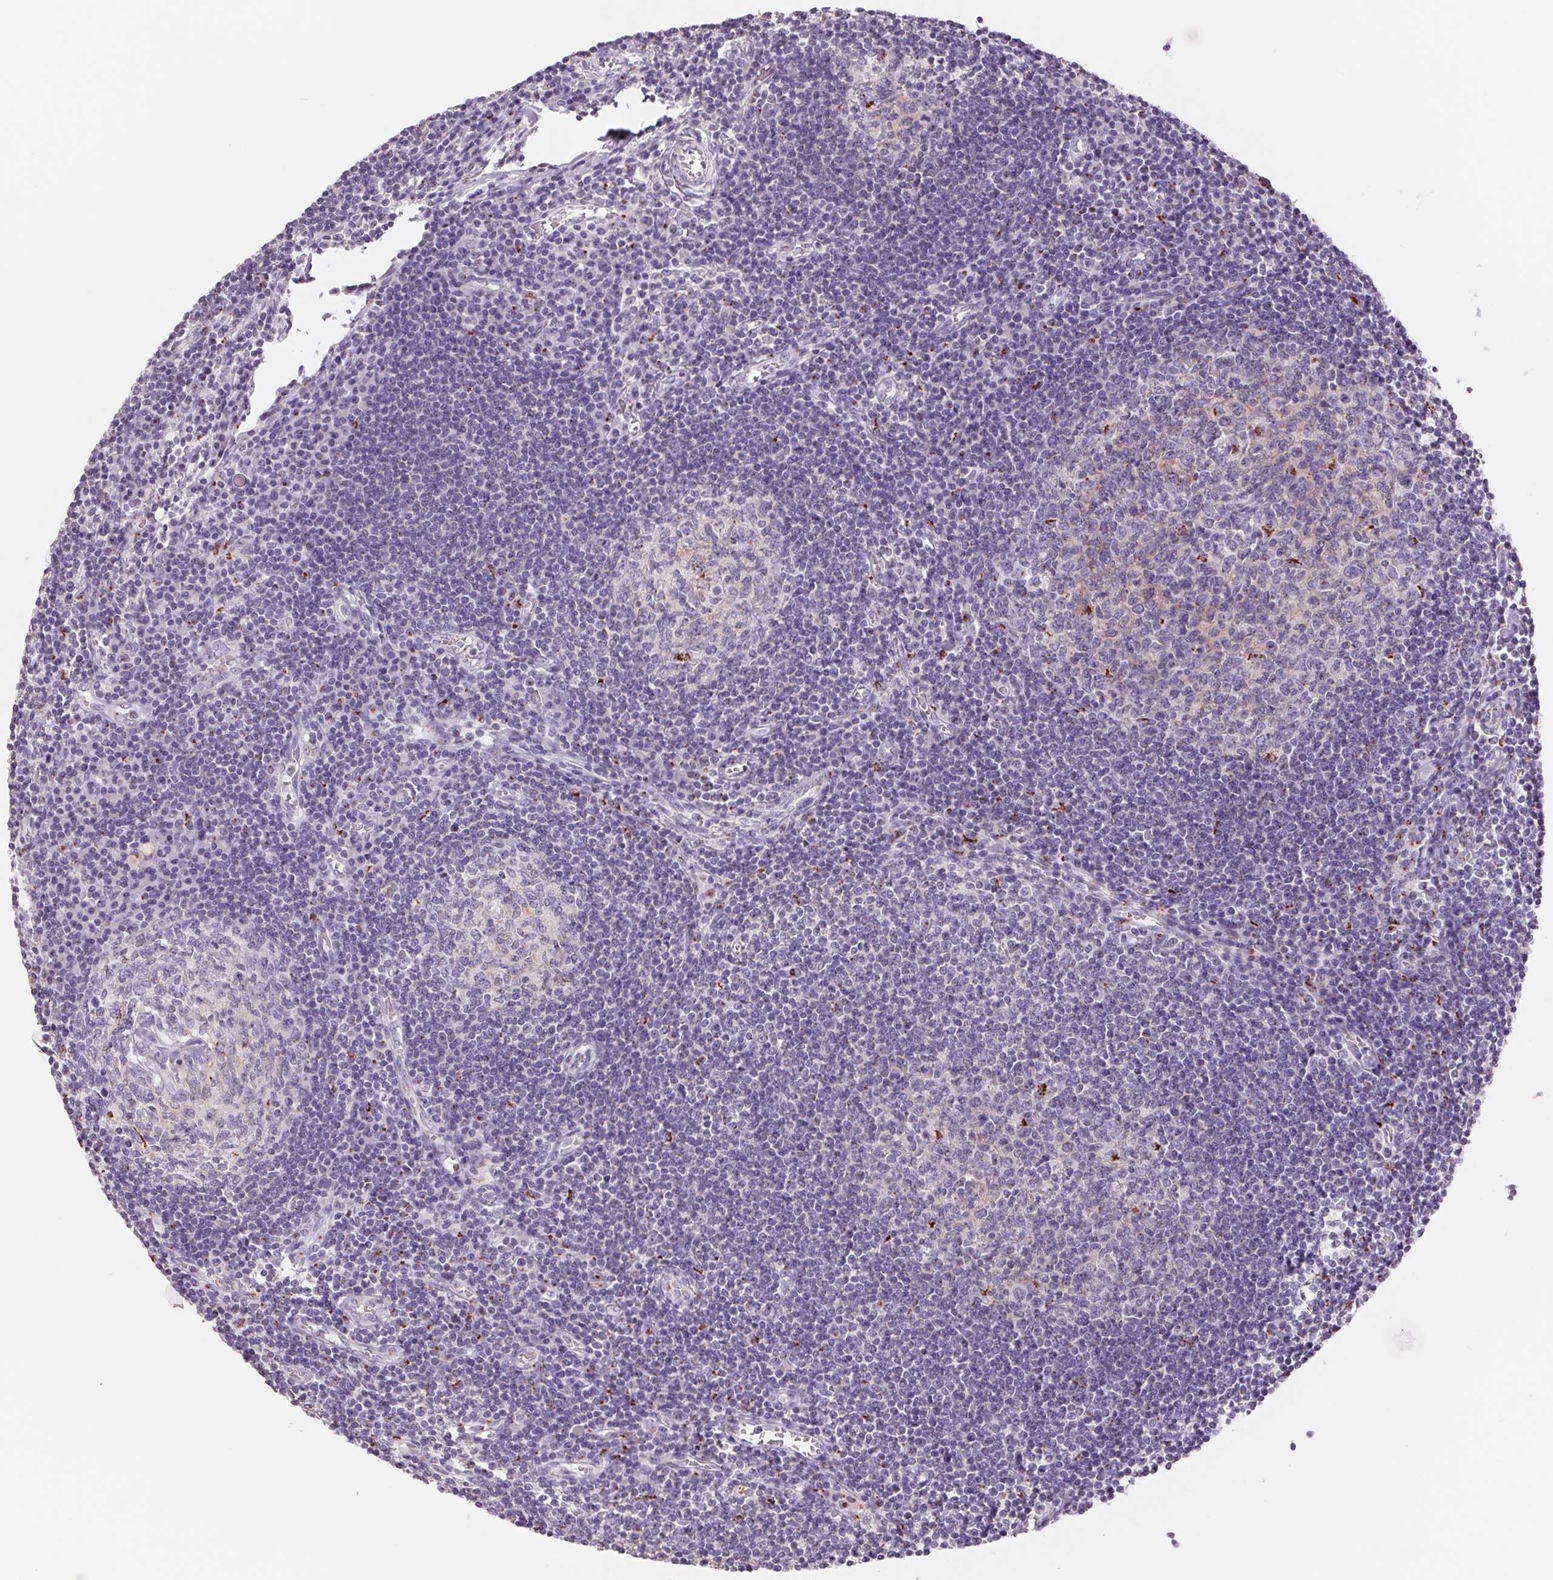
{"staining": {"intensity": "moderate", "quantity": "<25%", "location": "cytoplasmic/membranous"}, "tissue": "lymph node", "cell_type": "Germinal center cells", "image_type": "normal", "snomed": [{"axis": "morphology", "description": "Normal tissue, NOS"}, {"axis": "topography", "description": "Lymph node"}], "caption": "Lymph node stained with IHC demonstrates moderate cytoplasmic/membranous positivity in about <25% of germinal center cells.", "gene": "GALNT7", "patient": {"sex": "male", "age": 67}}